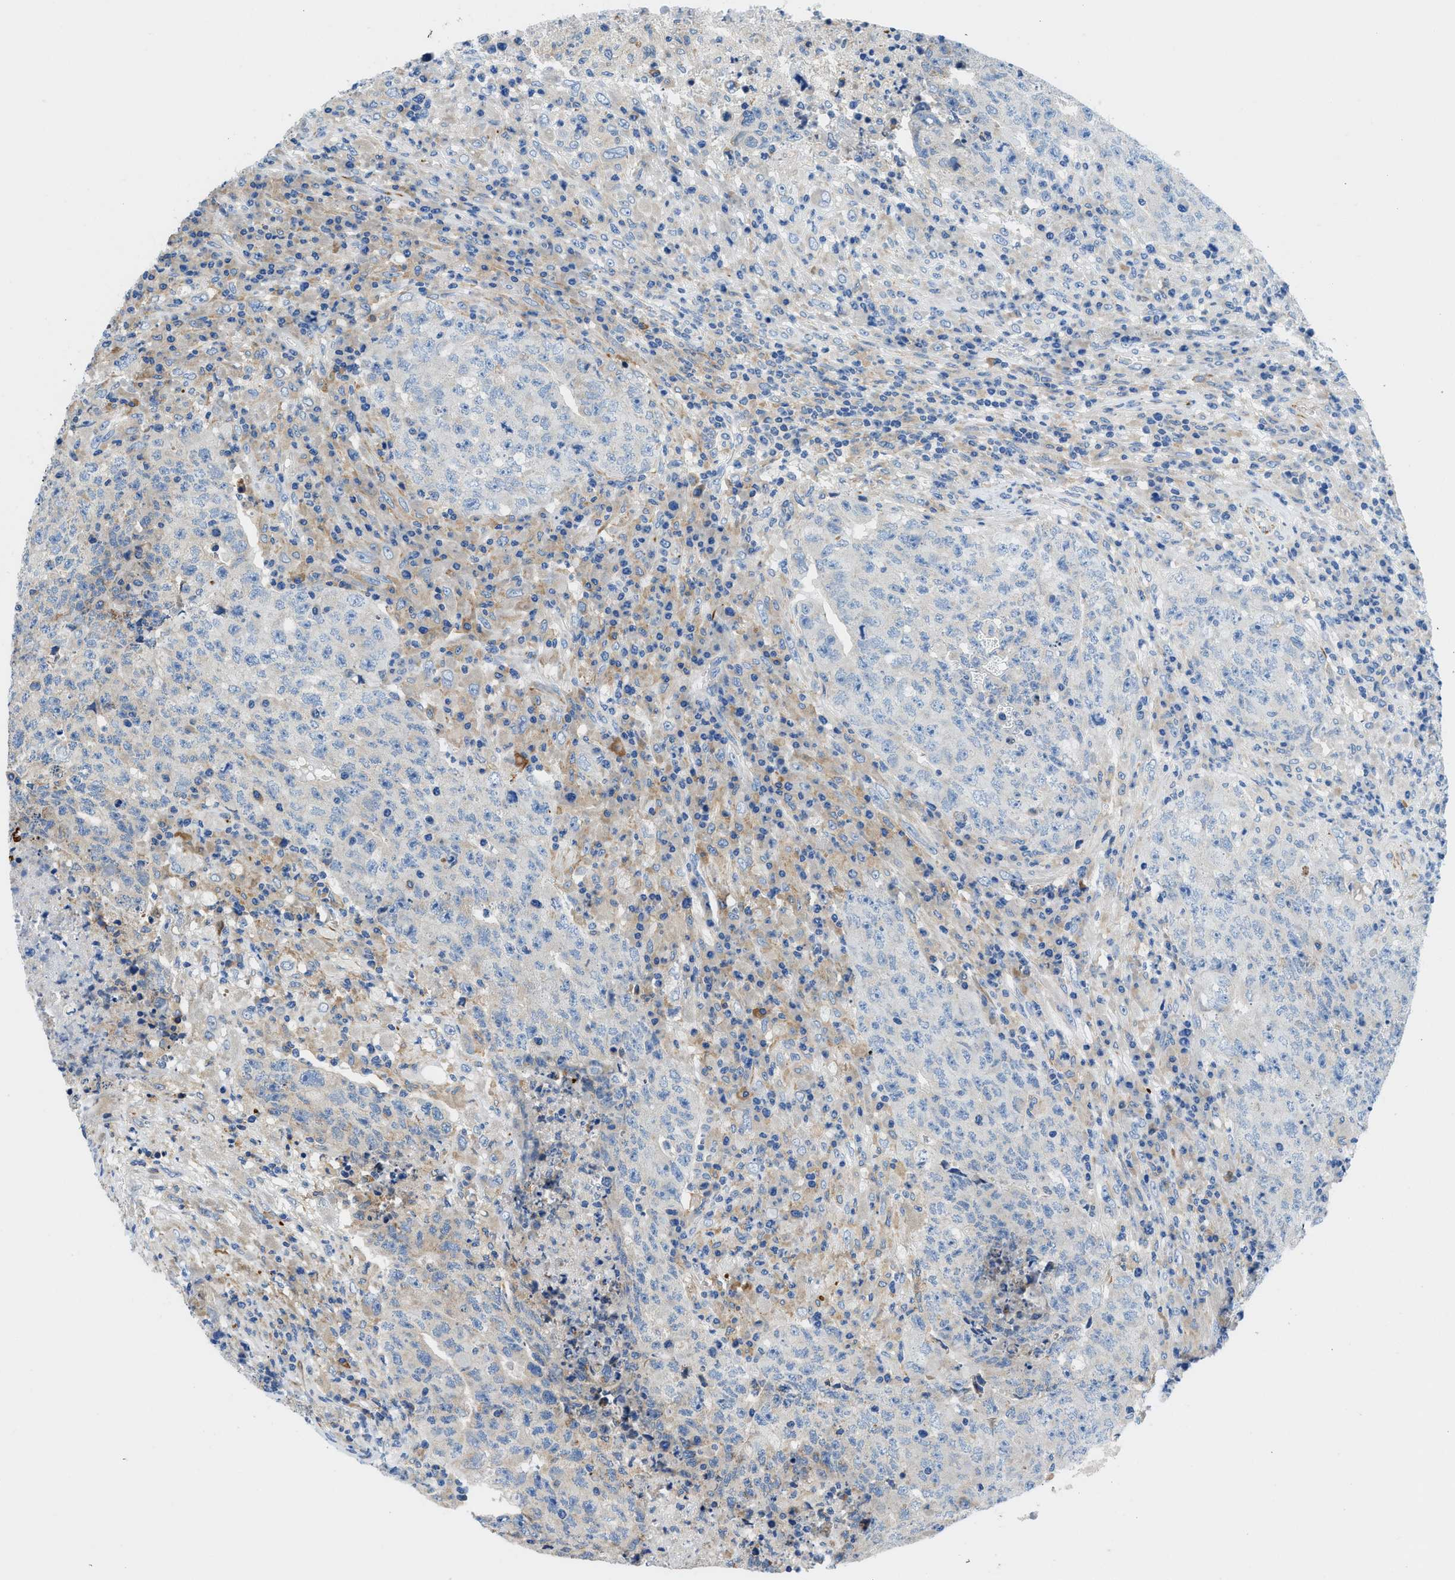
{"staining": {"intensity": "negative", "quantity": "none", "location": "none"}, "tissue": "testis cancer", "cell_type": "Tumor cells", "image_type": "cancer", "snomed": [{"axis": "morphology", "description": "Necrosis, NOS"}, {"axis": "morphology", "description": "Carcinoma, Embryonal, NOS"}, {"axis": "topography", "description": "Testis"}], "caption": "Immunohistochemistry of human testis embryonal carcinoma reveals no staining in tumor cells.", "gene": "ZNF831", "patient": {"sex": "male", "age": 19}}